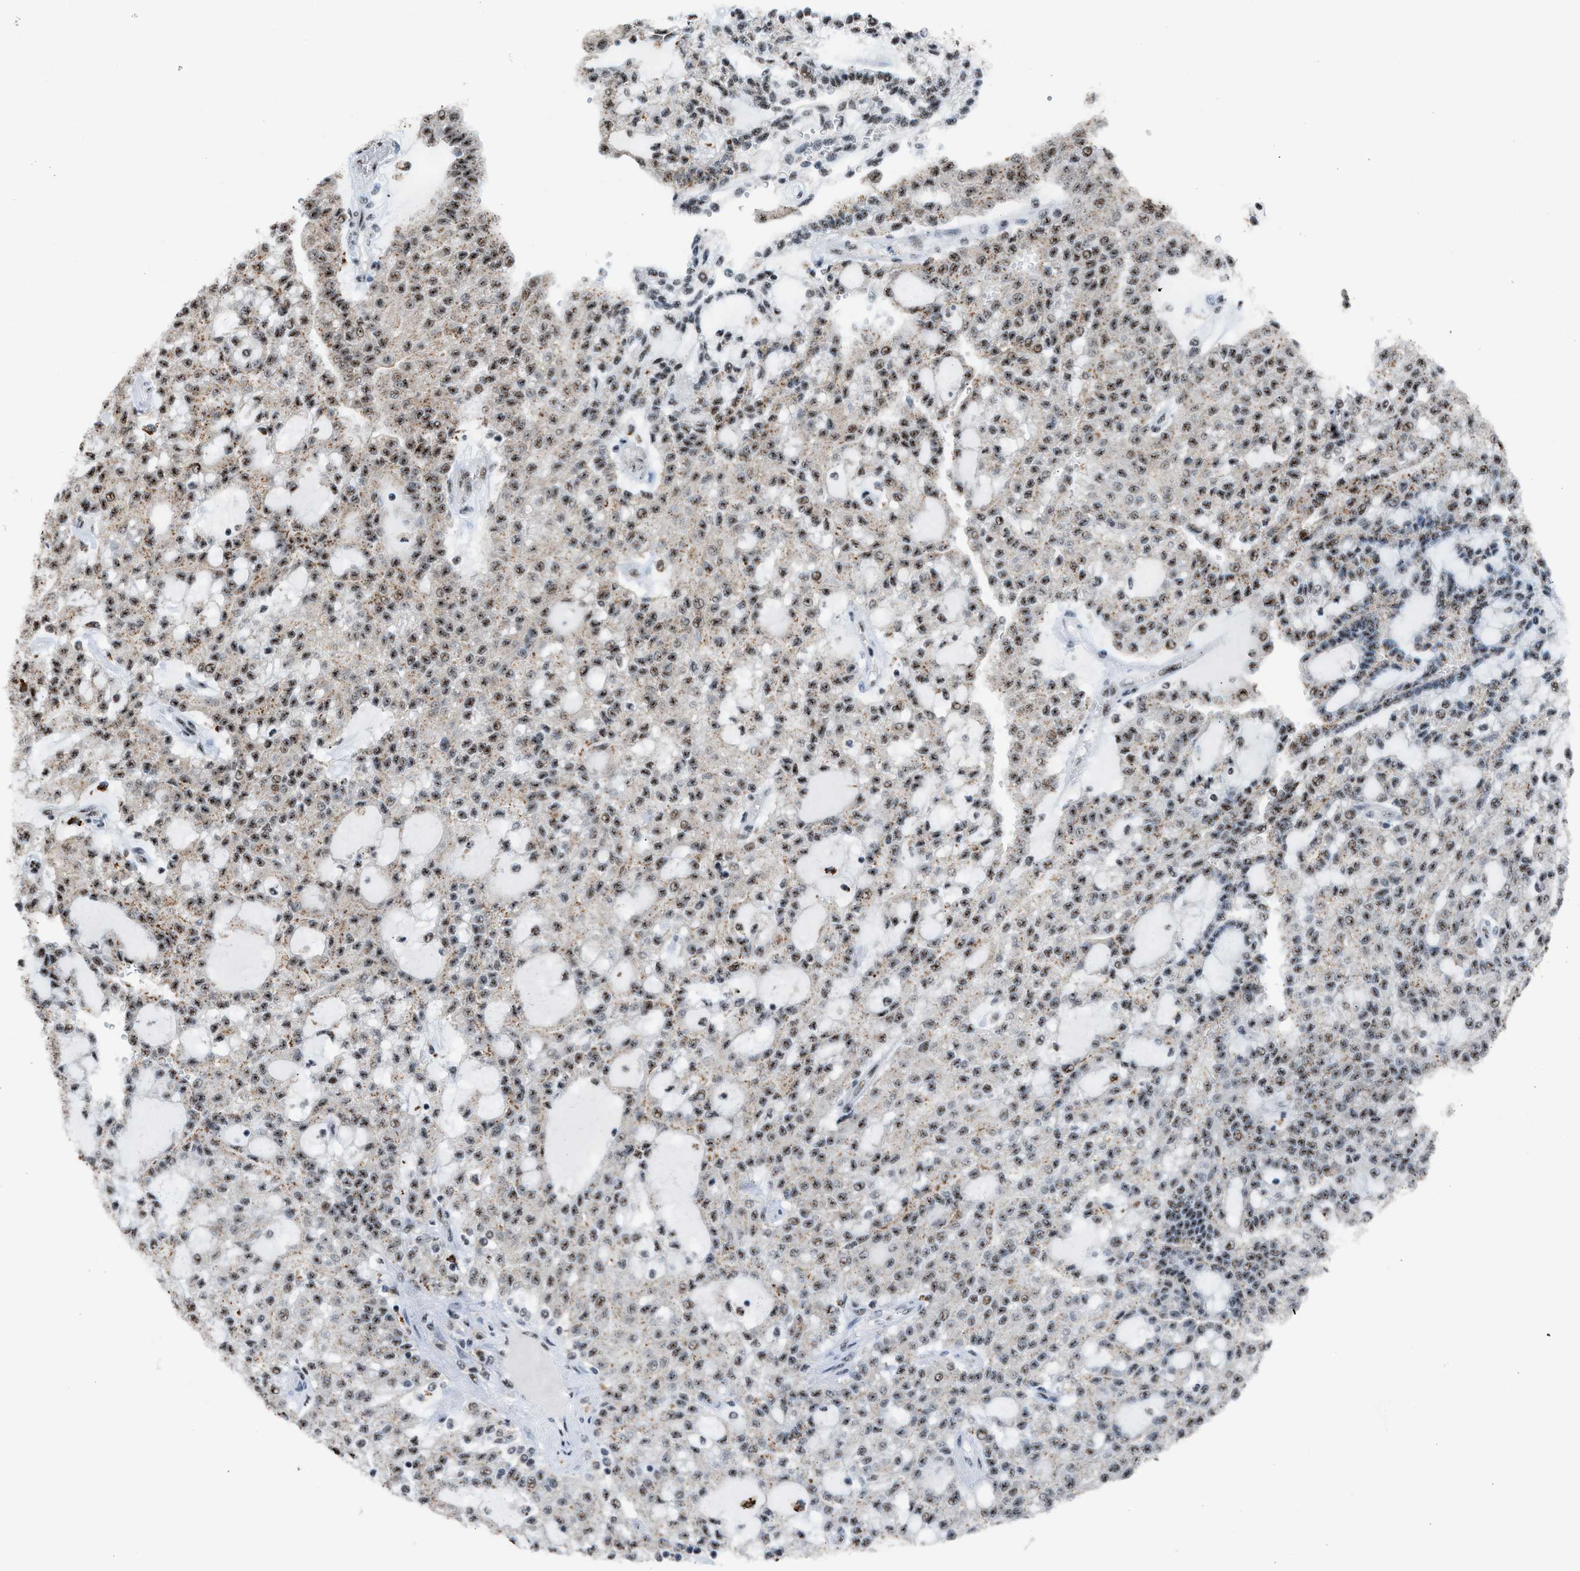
{"staining": {"intensity": "moderate", "quantity": ">75%", "location": "nuclear"}, "tissue": "renal cancer", "cell_type": "Tumor cells", "image_type": "cancer", "snomed": [{"axis": "morphology", "description": "Adenocarcinoma, NOS"}, {"axis": "topography", "description": "Kidney"}], "caption": "Immunohistochemical staining of human renal cancer (adenocarcinoma) exhibits moderate nuclear protein staining in about >75% of tumor cells. The staining was performed using DAB to visualize the protein expression in brown, while the nuclei were stained in blue with hematoxylin (Magnification: 20x).", "gene": "CENPP", "patient": {"sex": "male", "age": 63}}